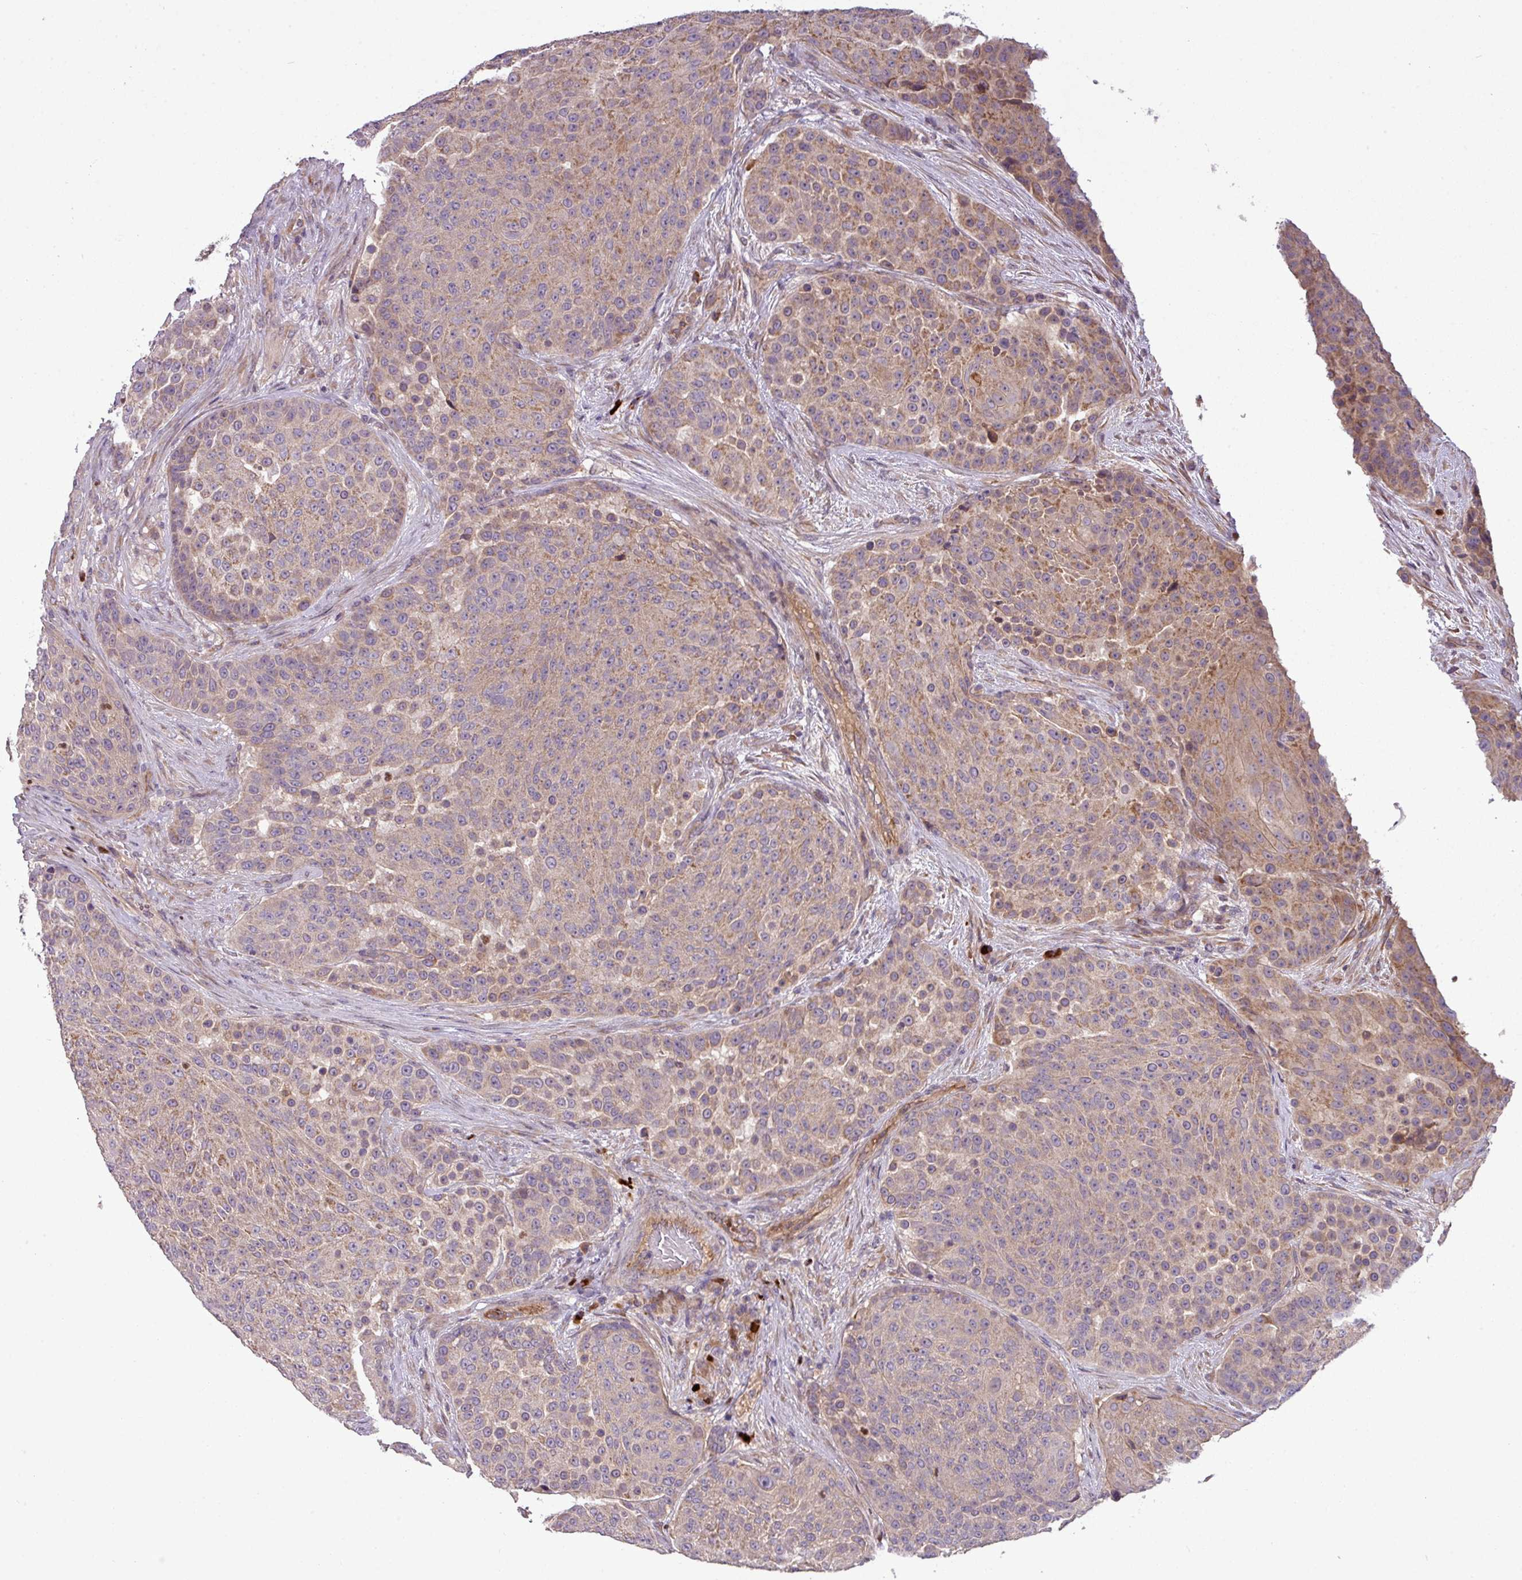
{"staining": {"intensity": "weak", "quantity": "<25%", "location": "cytoplasmic/membranous"}, "tissue": "urothelial cancer", "cell_type": "Tumor cells", "image_type": "cancer", "snomed": [{"axis": "morphology", "description": "Urothelial carcinoma, High grade"}, {"axis": "topography", "description": "Urinary bladder"}], "caption": "Immunohistochemistry photomicrograph of urothelial cancer stained for a protein (brown), which shows no staining in tumor cells.", "gene": "PAPLN", "patient": {"sex": "female", "age": 63}}